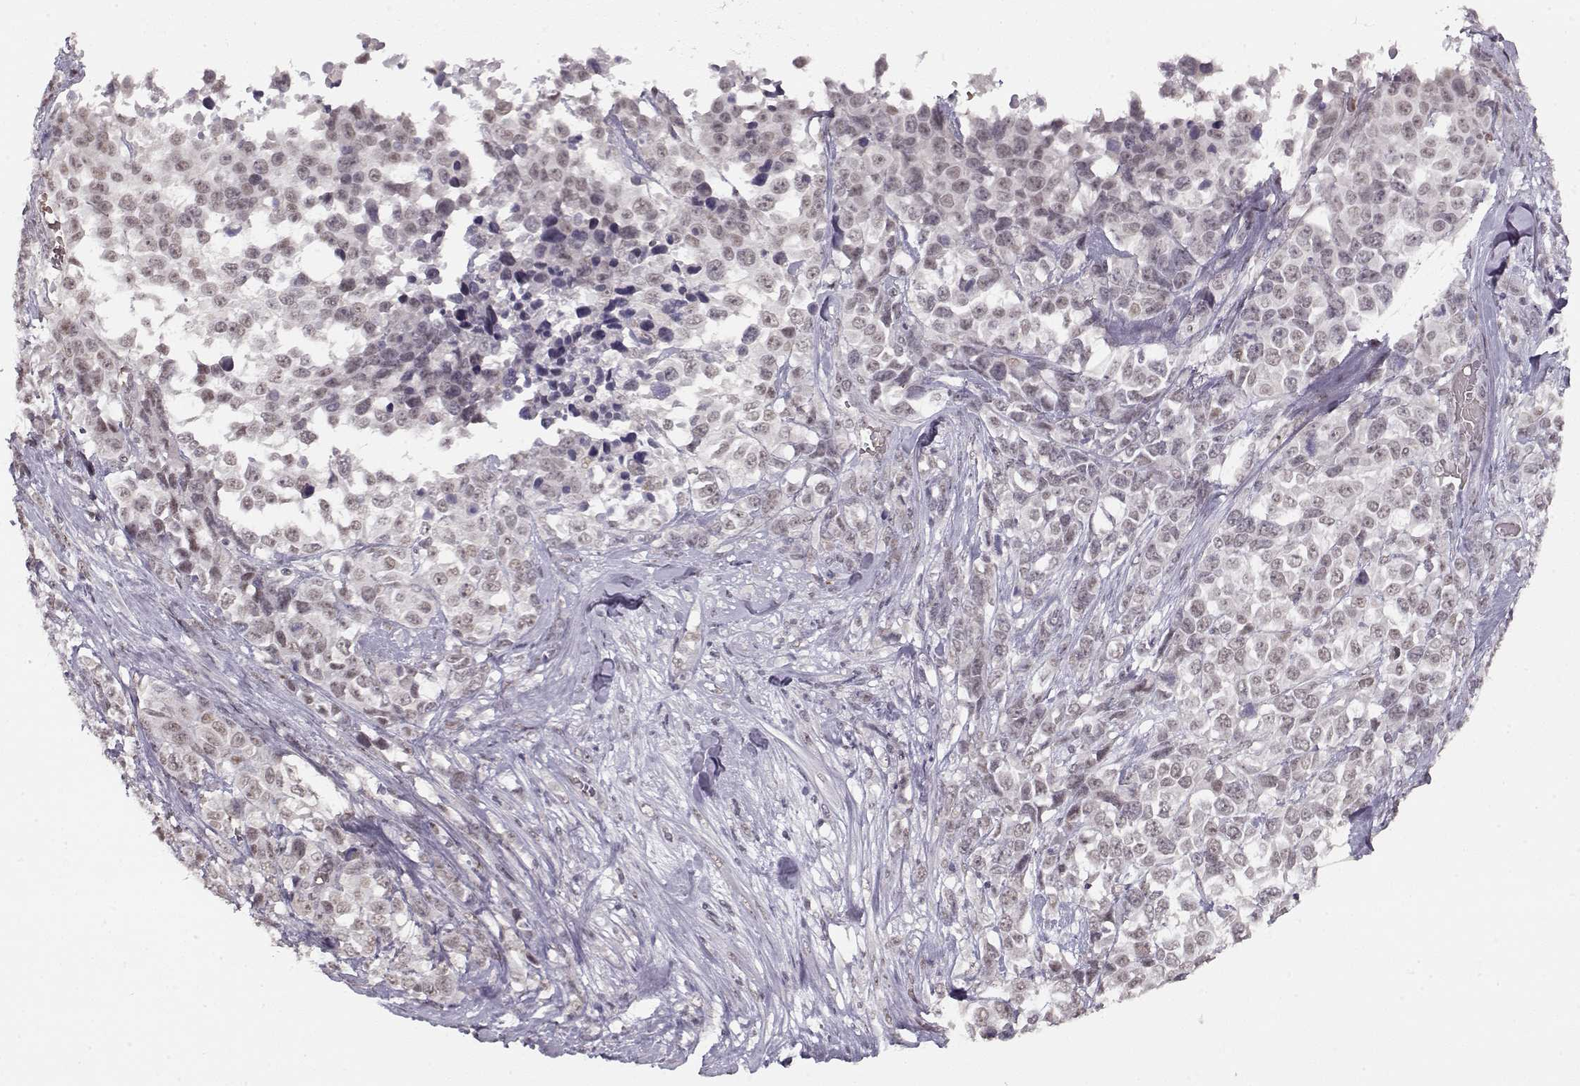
{"staining": {"intensity": "weak", "quantity": ">75%", "location": "nuclear"}, "tissue": "melanoma", "cell_type": "Tumor cells", "image_type": "cancer", "snomed": [{"axis": "morphology", "description": "Malignant melanoma, Metastatic site"}, {"axis": "topography", "description": "Skin"}], "caption": "An image of melanoma stained for a protein displays weak nuclear brown staining in tumor cells.", "gene": "PCP4", "patient": {"sex": "male", "age": 84}}